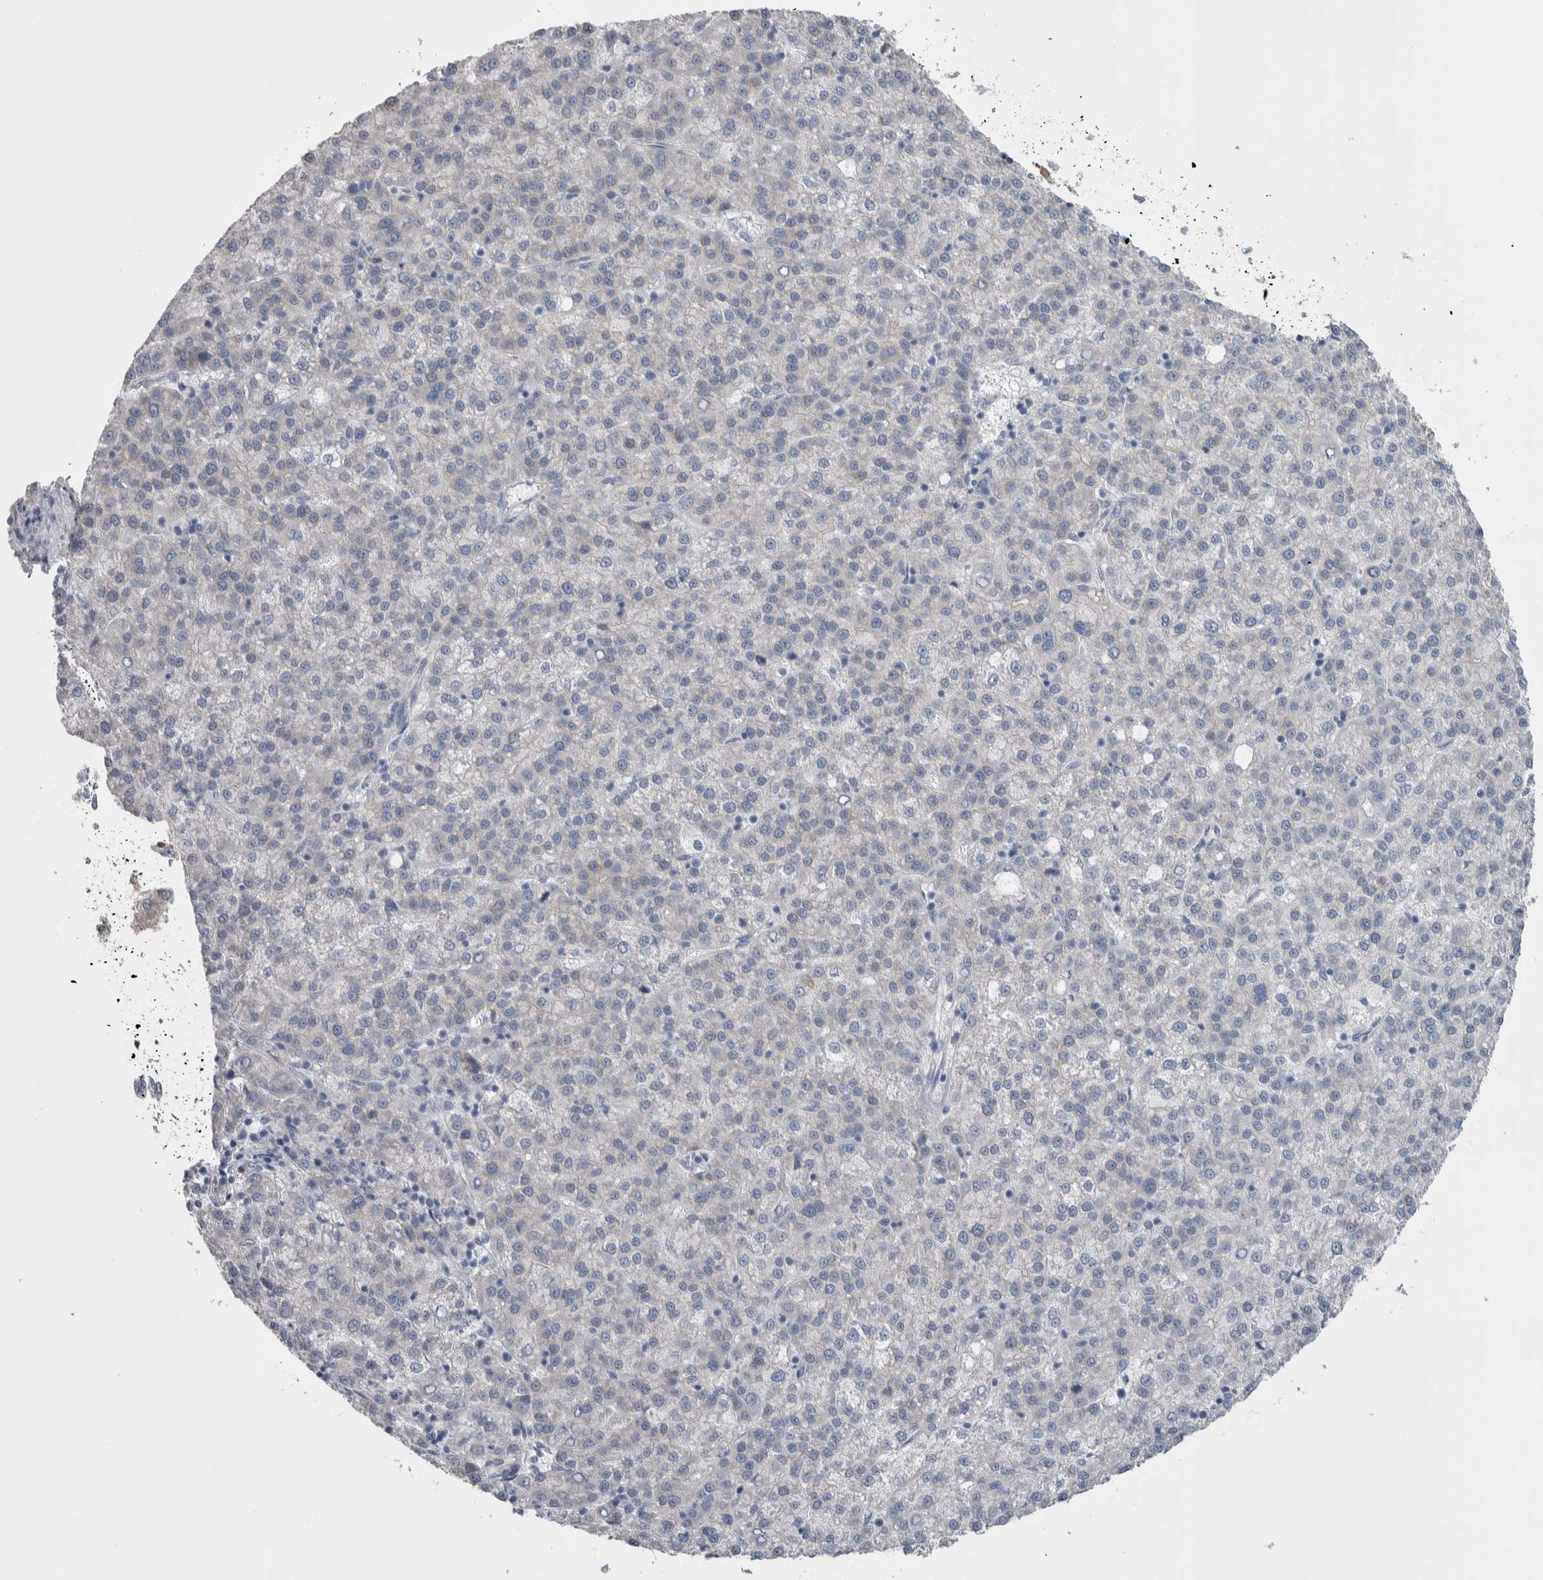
{"staining": {"intensity": "negative", "quantity": "none", "location": "none"}, "tissue": "liver cancer", "cell_type": "Tumor cells", "image_type": "cancer", "snomed": [{"axis": "morphology", "description": "Carcinoma, Hepatocellular, NOS"}, {"axis": "topography", "description": "Liver"}], "caption": "High power microscopy micrograph of an IHC photomicrograph of liver cancer (hepatocellular carcinoma), revealing no significant staining in tumor cells.", "gene": "GPHN", "patient": {"sex": "female", "age": 58}}